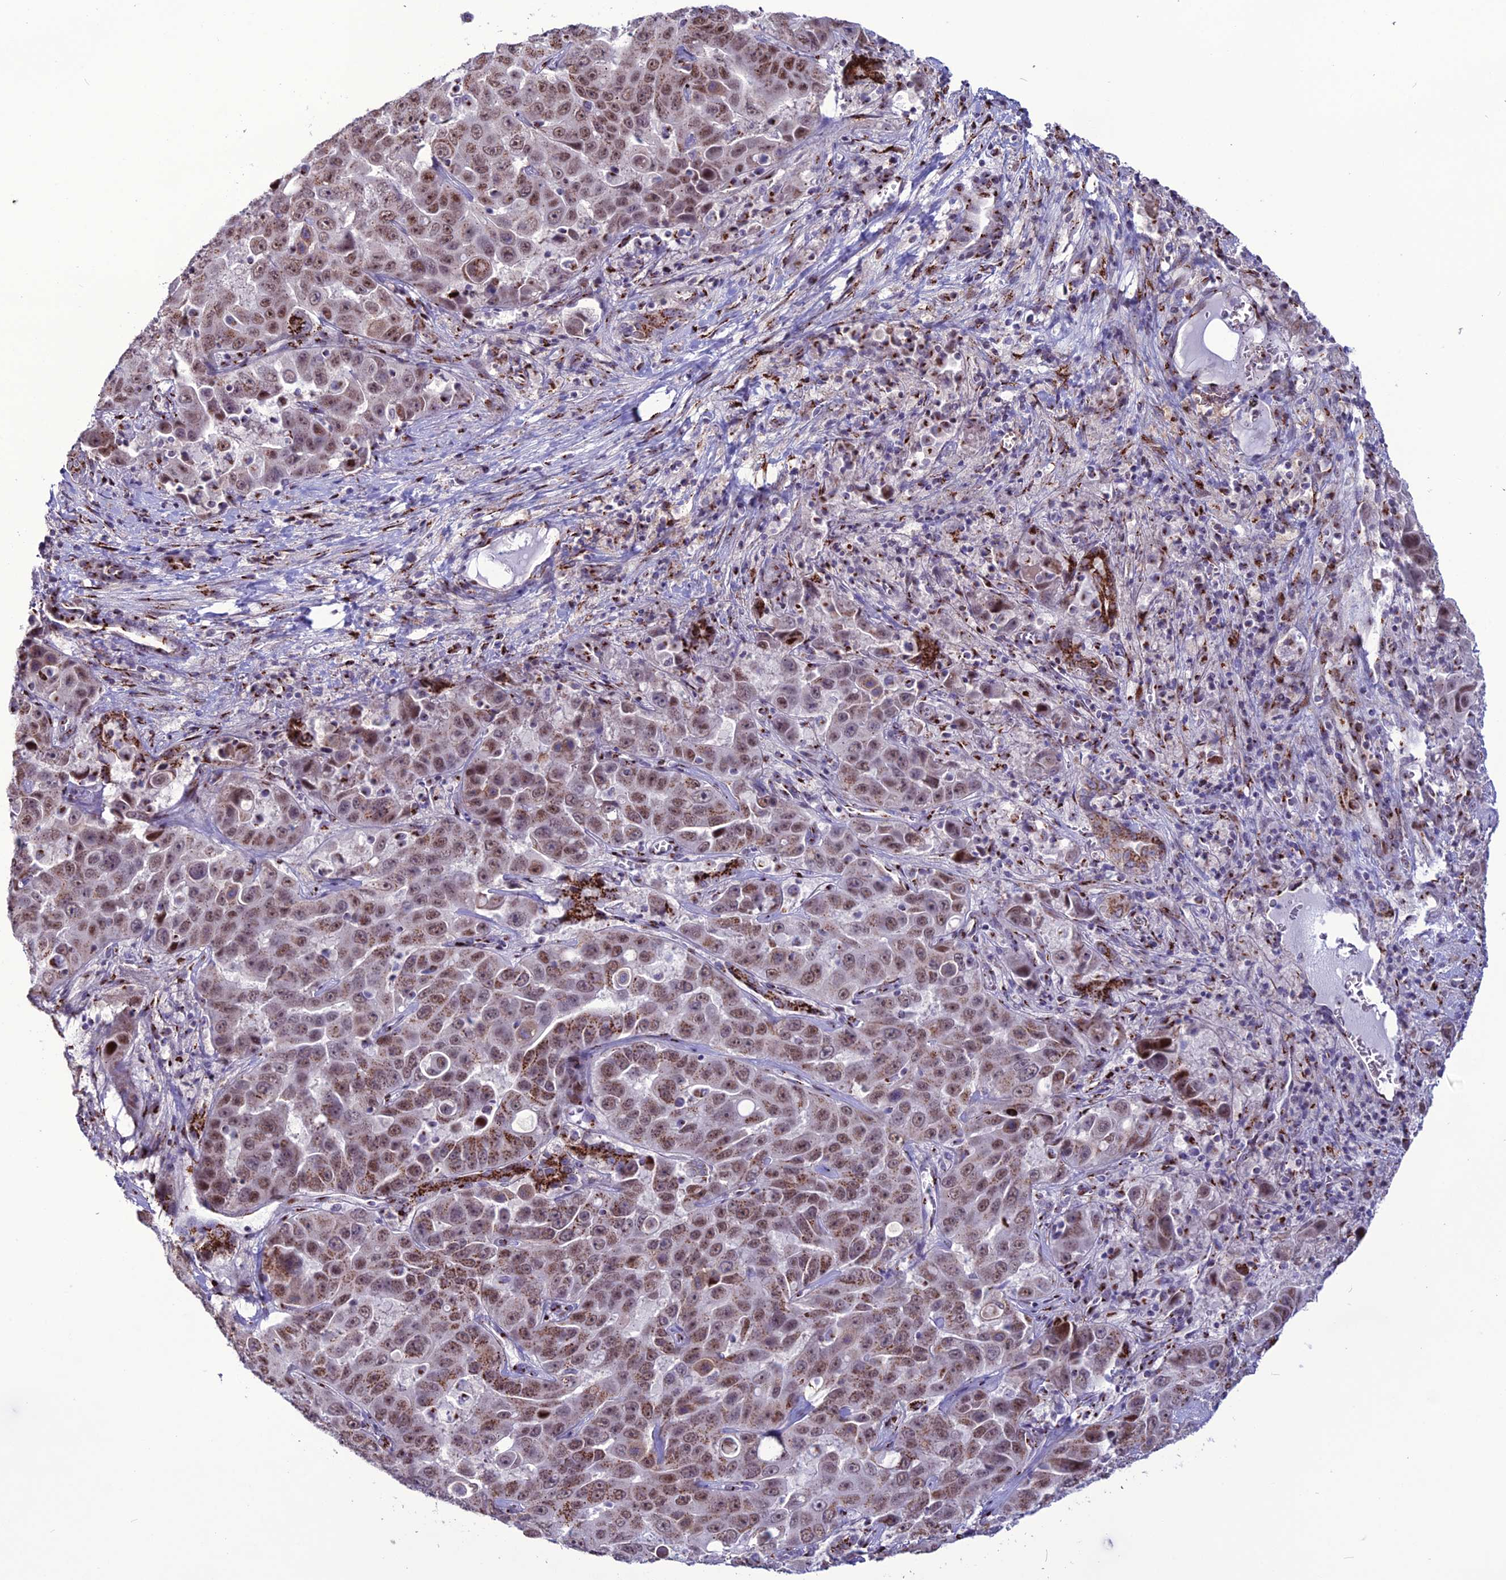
{"staining": {"intensity": "moderate", "quantity": ">75%", "location": "cytoplasmic/membranous,nuclear"}, "tissue": "liver cancer", "cell_type": "Tumor cells", "image_type": "cancer", "snomed": [{"axis": "morphology", "description": "Cholangiocarcinoma"}, {"axis": "topography", "description": "Liver"}], "caption": "Liver cancer stained for a protein (brown) exhibits moderate cytoplasmic/membranous and nuclear positive positivity in approximately >75% of tumor cells.", "gene": "PLEKHA4", "patient": {"sex": "female", "age": 52}}